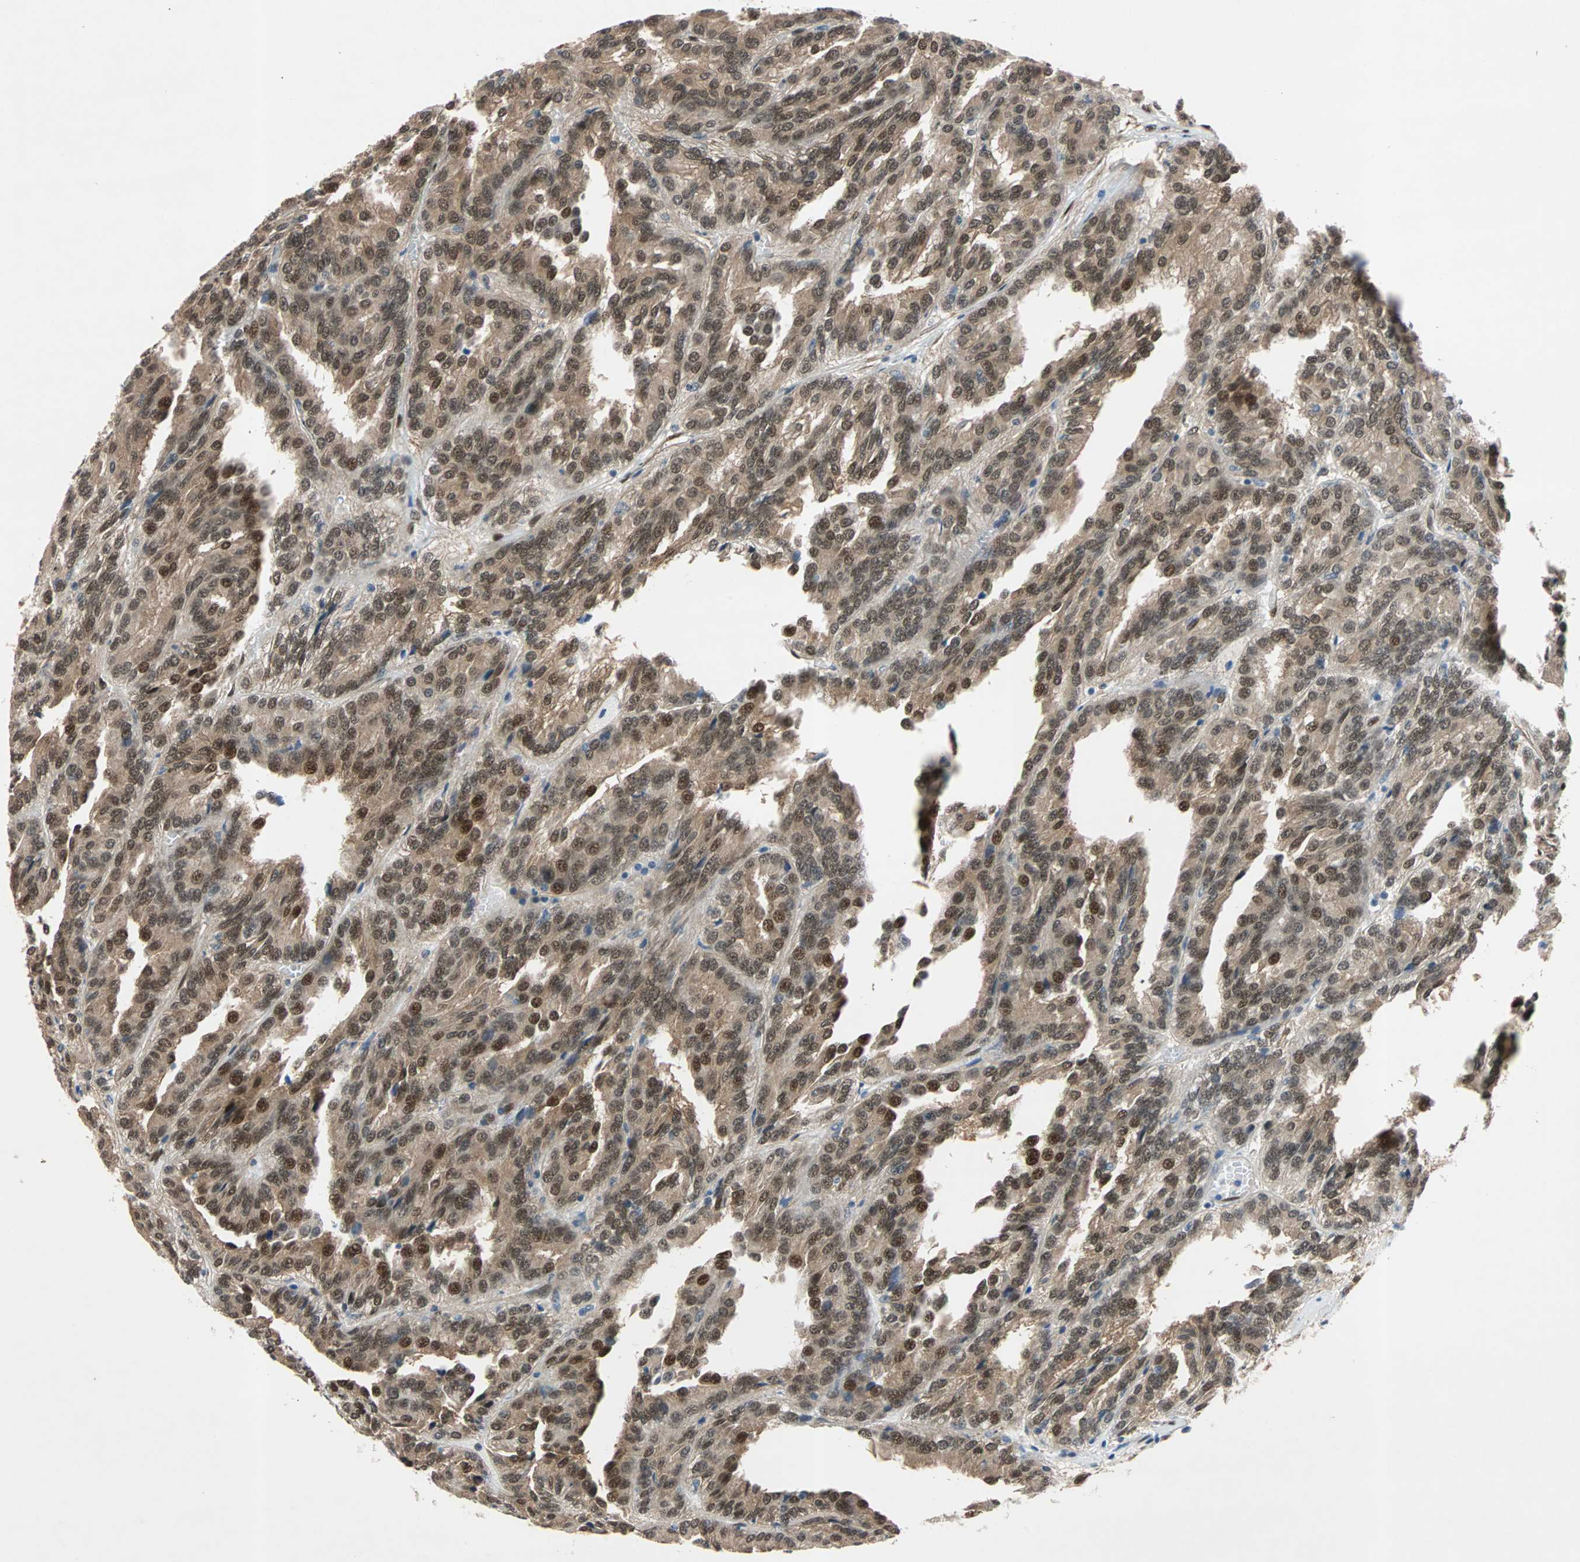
{"staining": {"intensity": "strong", "quantity": ">75%", "location": "cytoplasmic/membranous,nuclear"}, "tissue": "renal cancer", "cell_type": "Tumor cells", "image_type": "cancer", "snomed": [{"axis": "morphology", "description": "Adenocarcinoma, NOS"}, {"axis": "topography", "description": "Kidney"}], "caption": "IHC histopathology image of neoplastic tissue: human renal cancer stained using immunohistochemistry shows high levels of strong protein expression localized specifically in the cytoplasmic/membranous and nuclear of tumor cells, appearing as a cytoplasmic/membranous and nuclear brown color.", "gene": "WWTR1", "patient": {"sex": "male", "age": 46}}